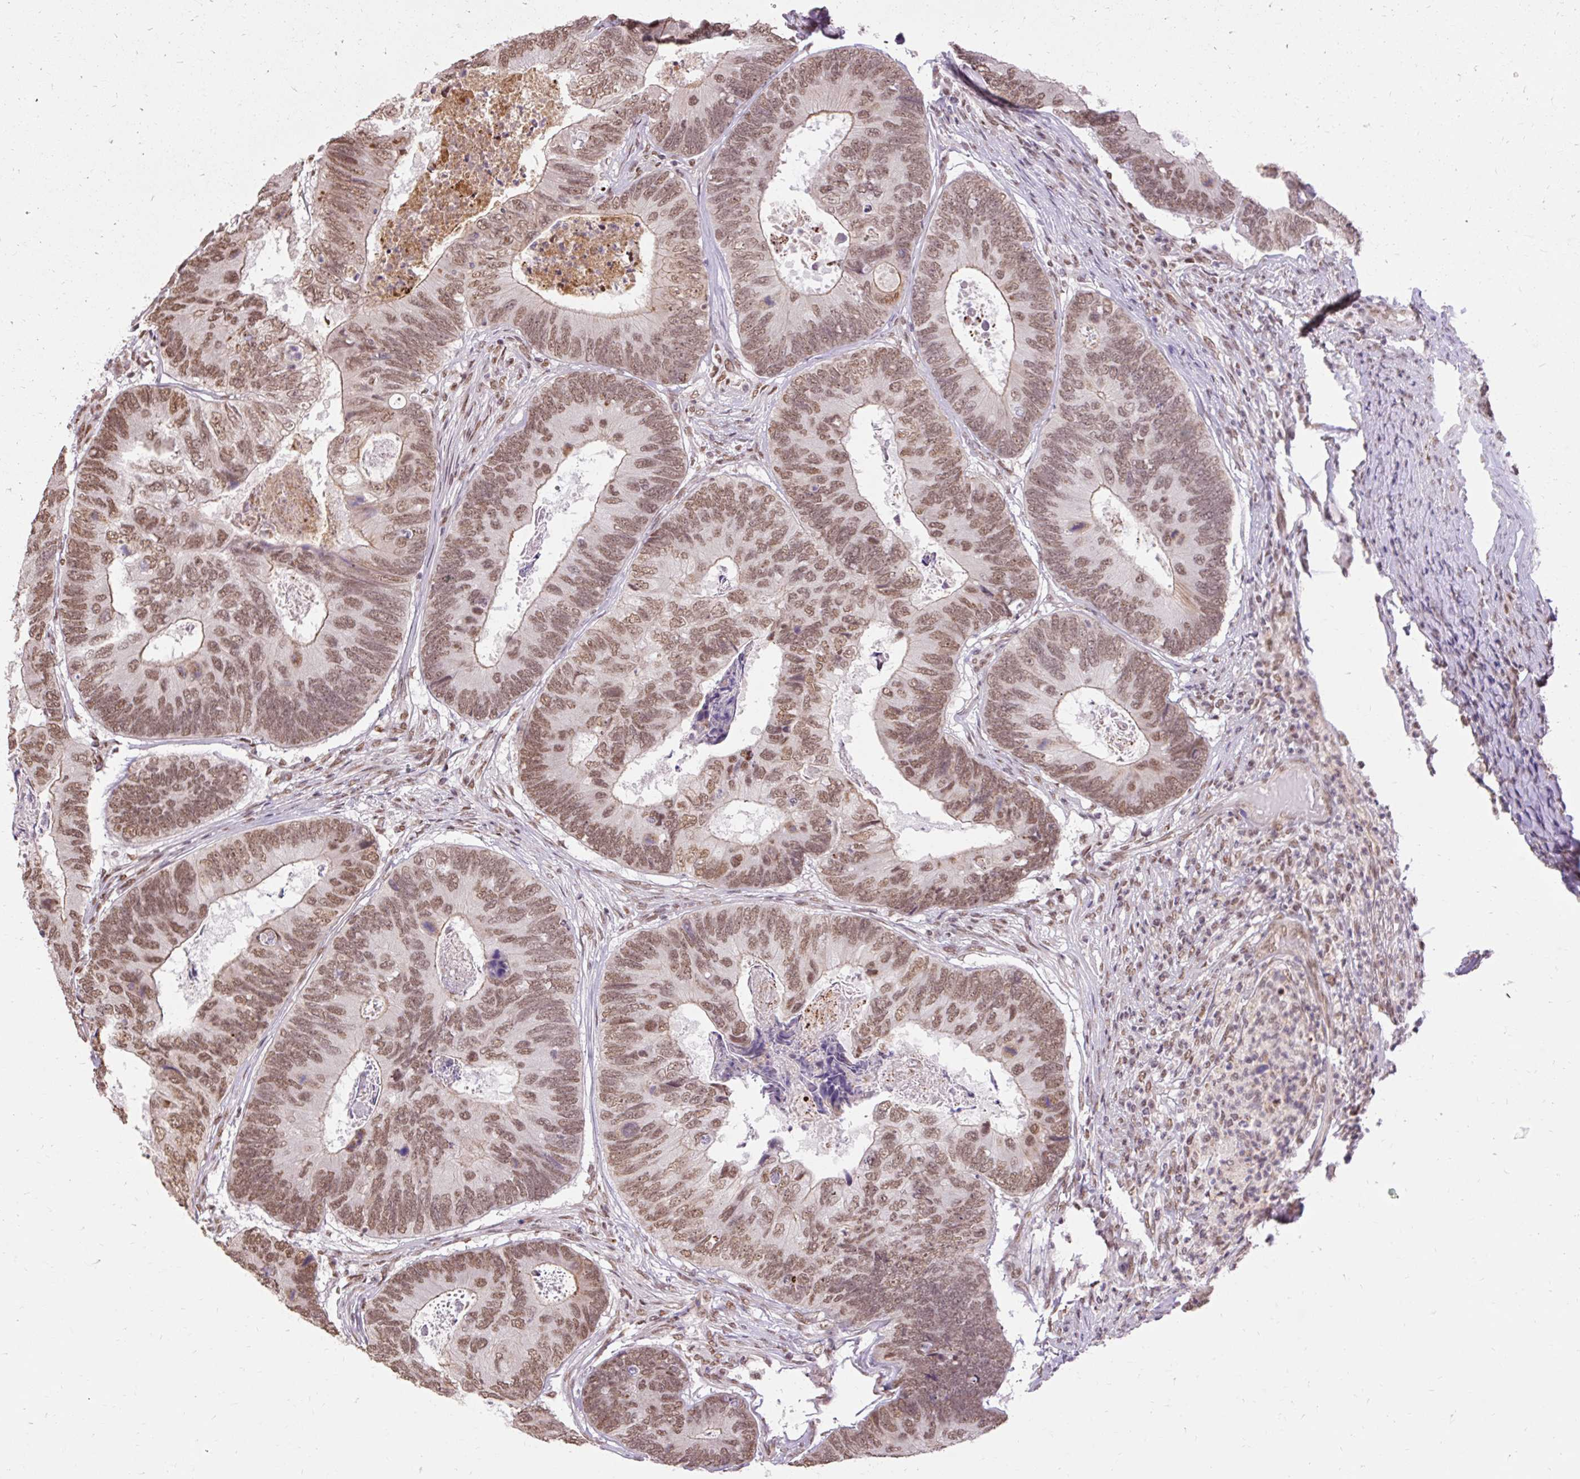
{"staining": {"intensity": "moderate", "quantity": ">75%", "location": "cytoplasmic/membranous,nuclear"}, "tissue": "colorectal cancer", "cell_type": "Tumor cells", "image_type": "cancer", "snomed": [{"axis": "morphology", "description": "Adenocarcinoma, NOS"}, {"axis": "topography", "description": "Colon"}], "caption": "A high-resolution photomicrograph shows IHC staining of colorectal adenocarcinoma, which shows moderate cytoplasmic/membranous and nuclear expression in about >75% of tumor cells. The staining was performed using DAB, with brown indicating positive protein expression. Nuclei are stained blue with hematoxylin.", "gene": "NPIPB12", "patient": {"sex": "female", "age": 67}}